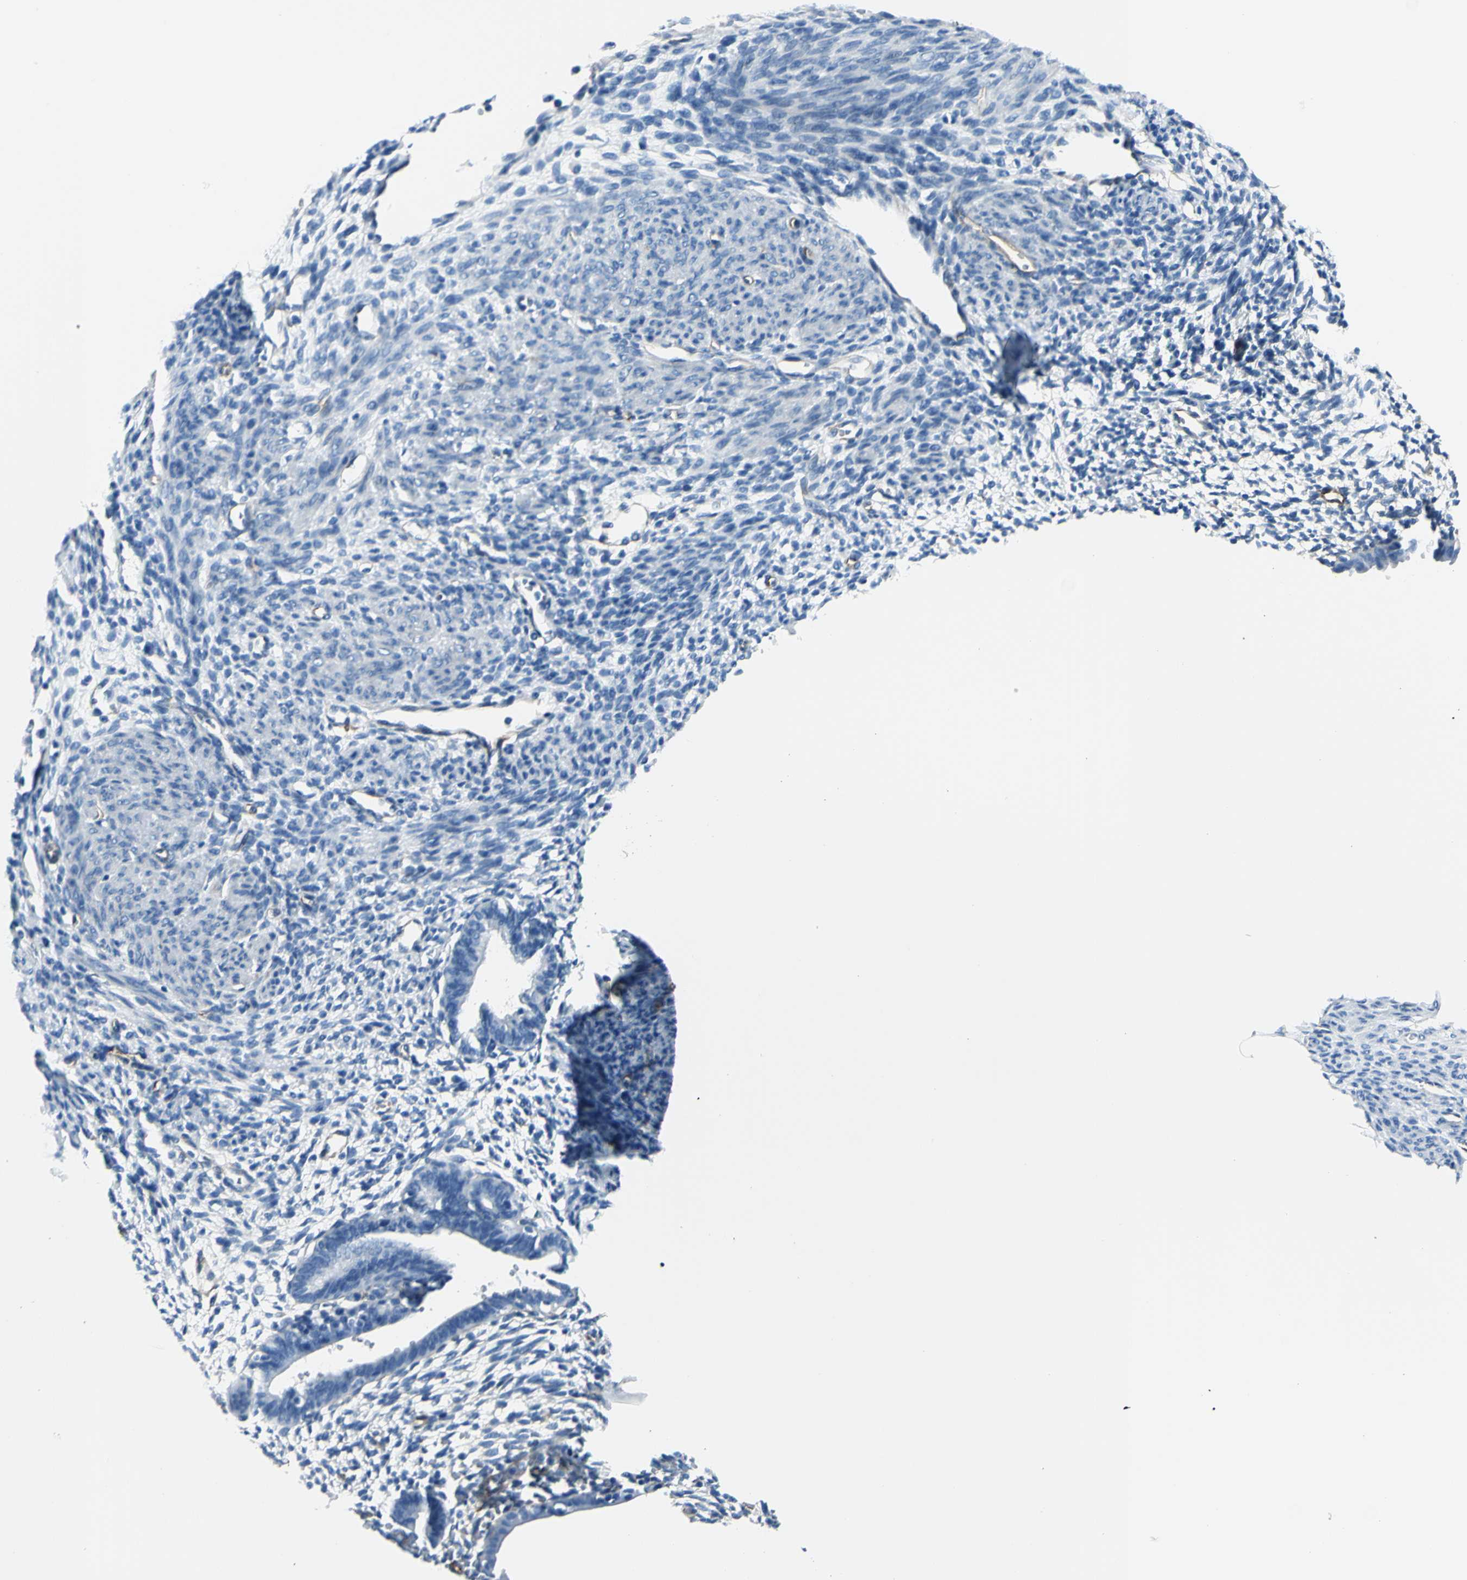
{"staining": {"intensity": "negative", "quantity": "none", "location": "none"}, "tissue": "endometrium", "cell_type": "Cells in endometrial stroma", "image_type": "normal", "snomed": [{"axis": "morphology", "description": "Normal tissue, NOS"}, {"axis": "morphology", "description": "Atrophy, NOS"}, {"axis": "topography", "description": "Uterus"}, {"axis": "topography", "description": "Endometrium"}], "caption": "Cells in endometrial stroma show no significant protein staining in benign endometrium.", "gene": "PTH2R", "patient": {"sex": "female", "age": 68}}